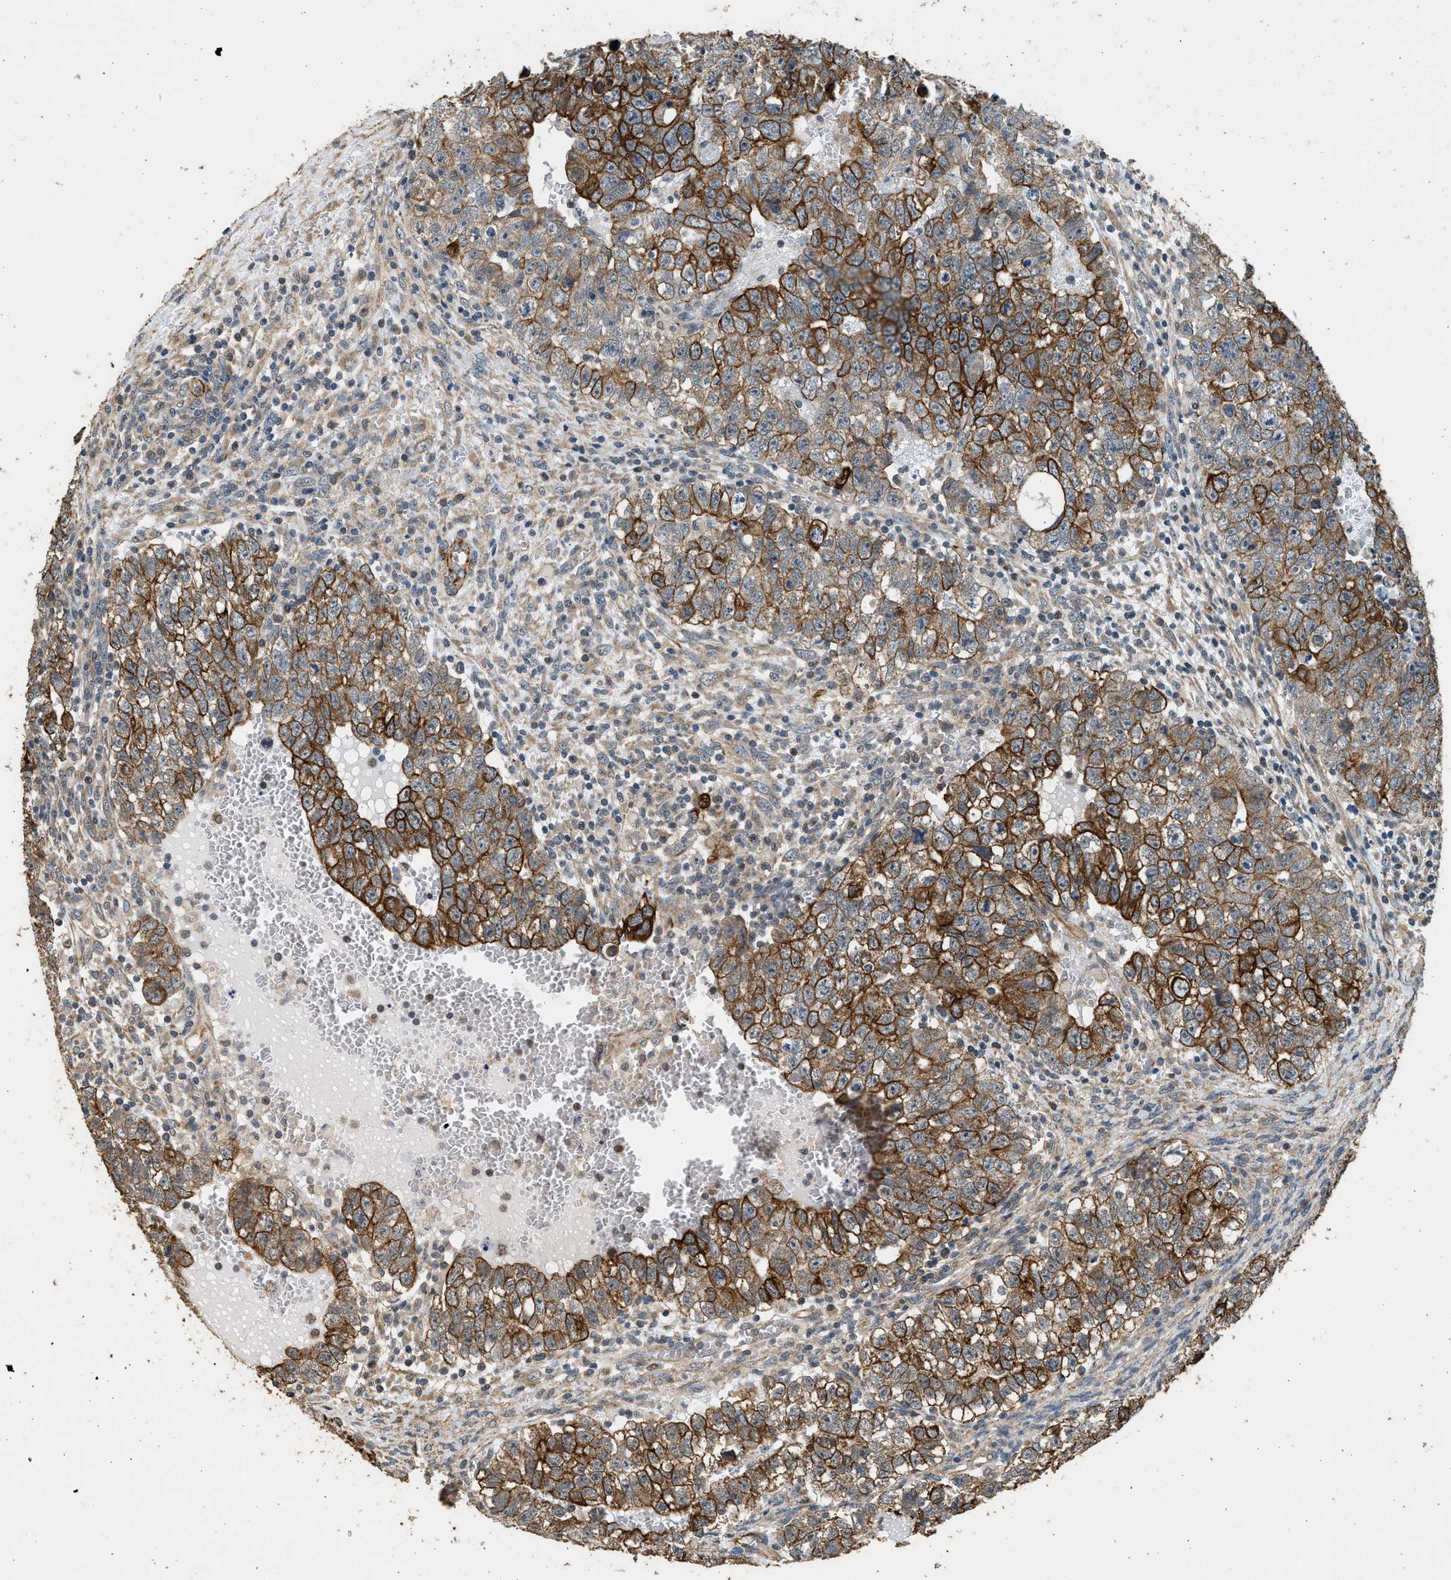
{"staining": {"intensity": "strong", "quantity": ">75%", "location": "cytoplasmic/membranous"}, "tissue": "testis cancer", "cell_type": "Tumor cells", "image_type": "cancer", "snomed": [{"axis": "morphology", "description": "Seminoma, NOS"}, {"axis": "morphology", "description": "Carcinoma, Embryonal, NOS"}, {"axis": "topography", "description": "Testis"}], "caption": "High-power microscopy captured an immunohistochemistry image of embryonal carcinoma (testis), revealing strong cytoplasmic/membranous expression in approximately >75% of tumor cells. The staining is performed using DAB (3,3'-diaminobenzidine) brown chromogen to label protein expression. The nuclei are counter-stained blue using hematoxylin.", "gene": "PCLO", "patient": {"sex": "male", "age": 38}}